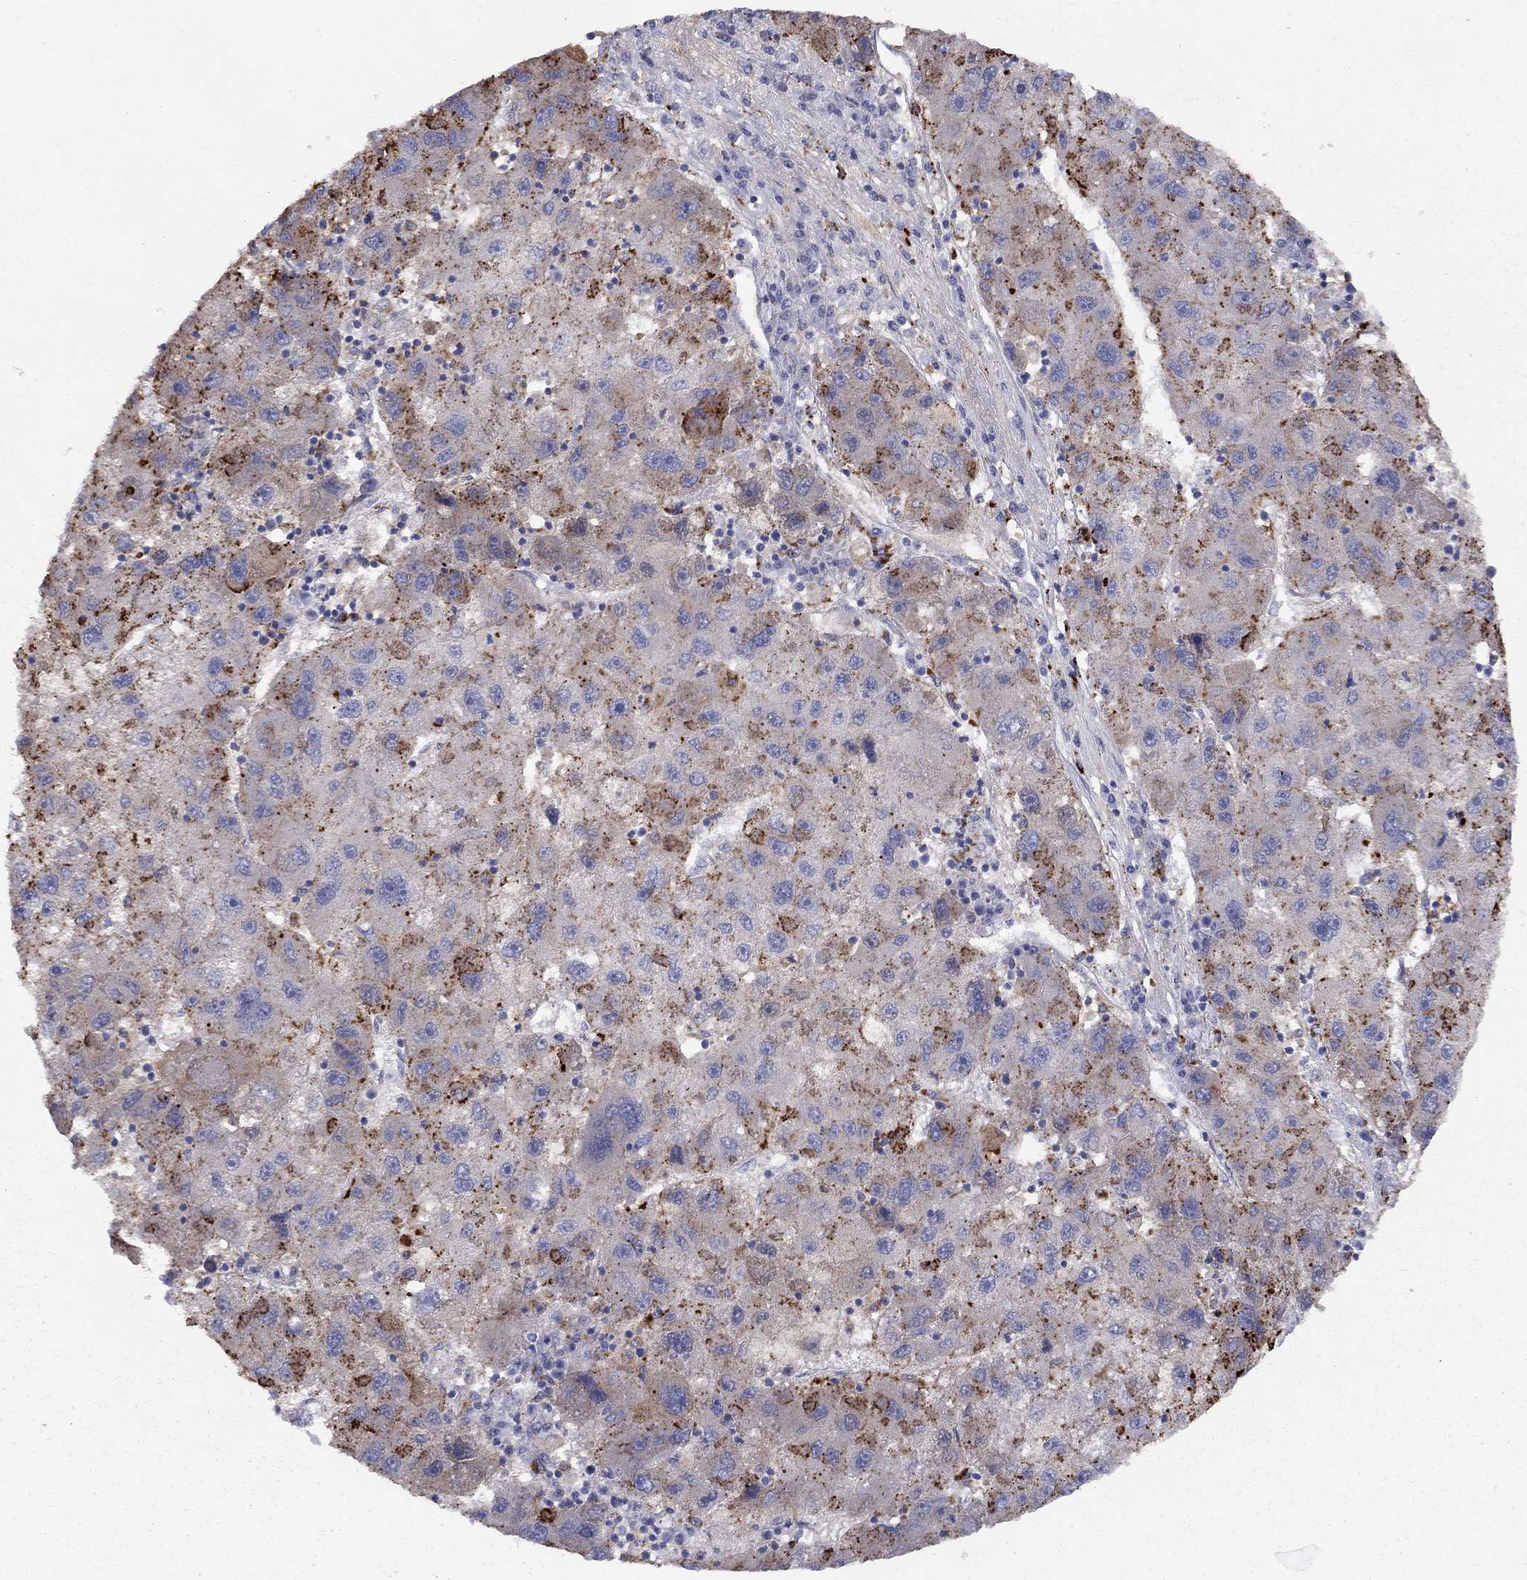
{"staining": {"intensity": "strong", "quantity": "25%-75%", "location": "cytoplasmic/membranous"}, "tissue": "liver cancer", "cell_type": "Tumor cells", "image_type": "cancer", "snomed": [{"axis": "morphology", "description": "Carcinoma, Hepatocellular, NOS"}, {"axis": "topography", "description": "Liver"}], "caption": "Protein analysis of hepatocellular carcinoma (liver) tissue exhibits strong cytoplasmic/membranous positivity in about 25%-75% of tumor cells.", "gene": "EPDR1", "patient": {"sex": "male", "age": 75}}